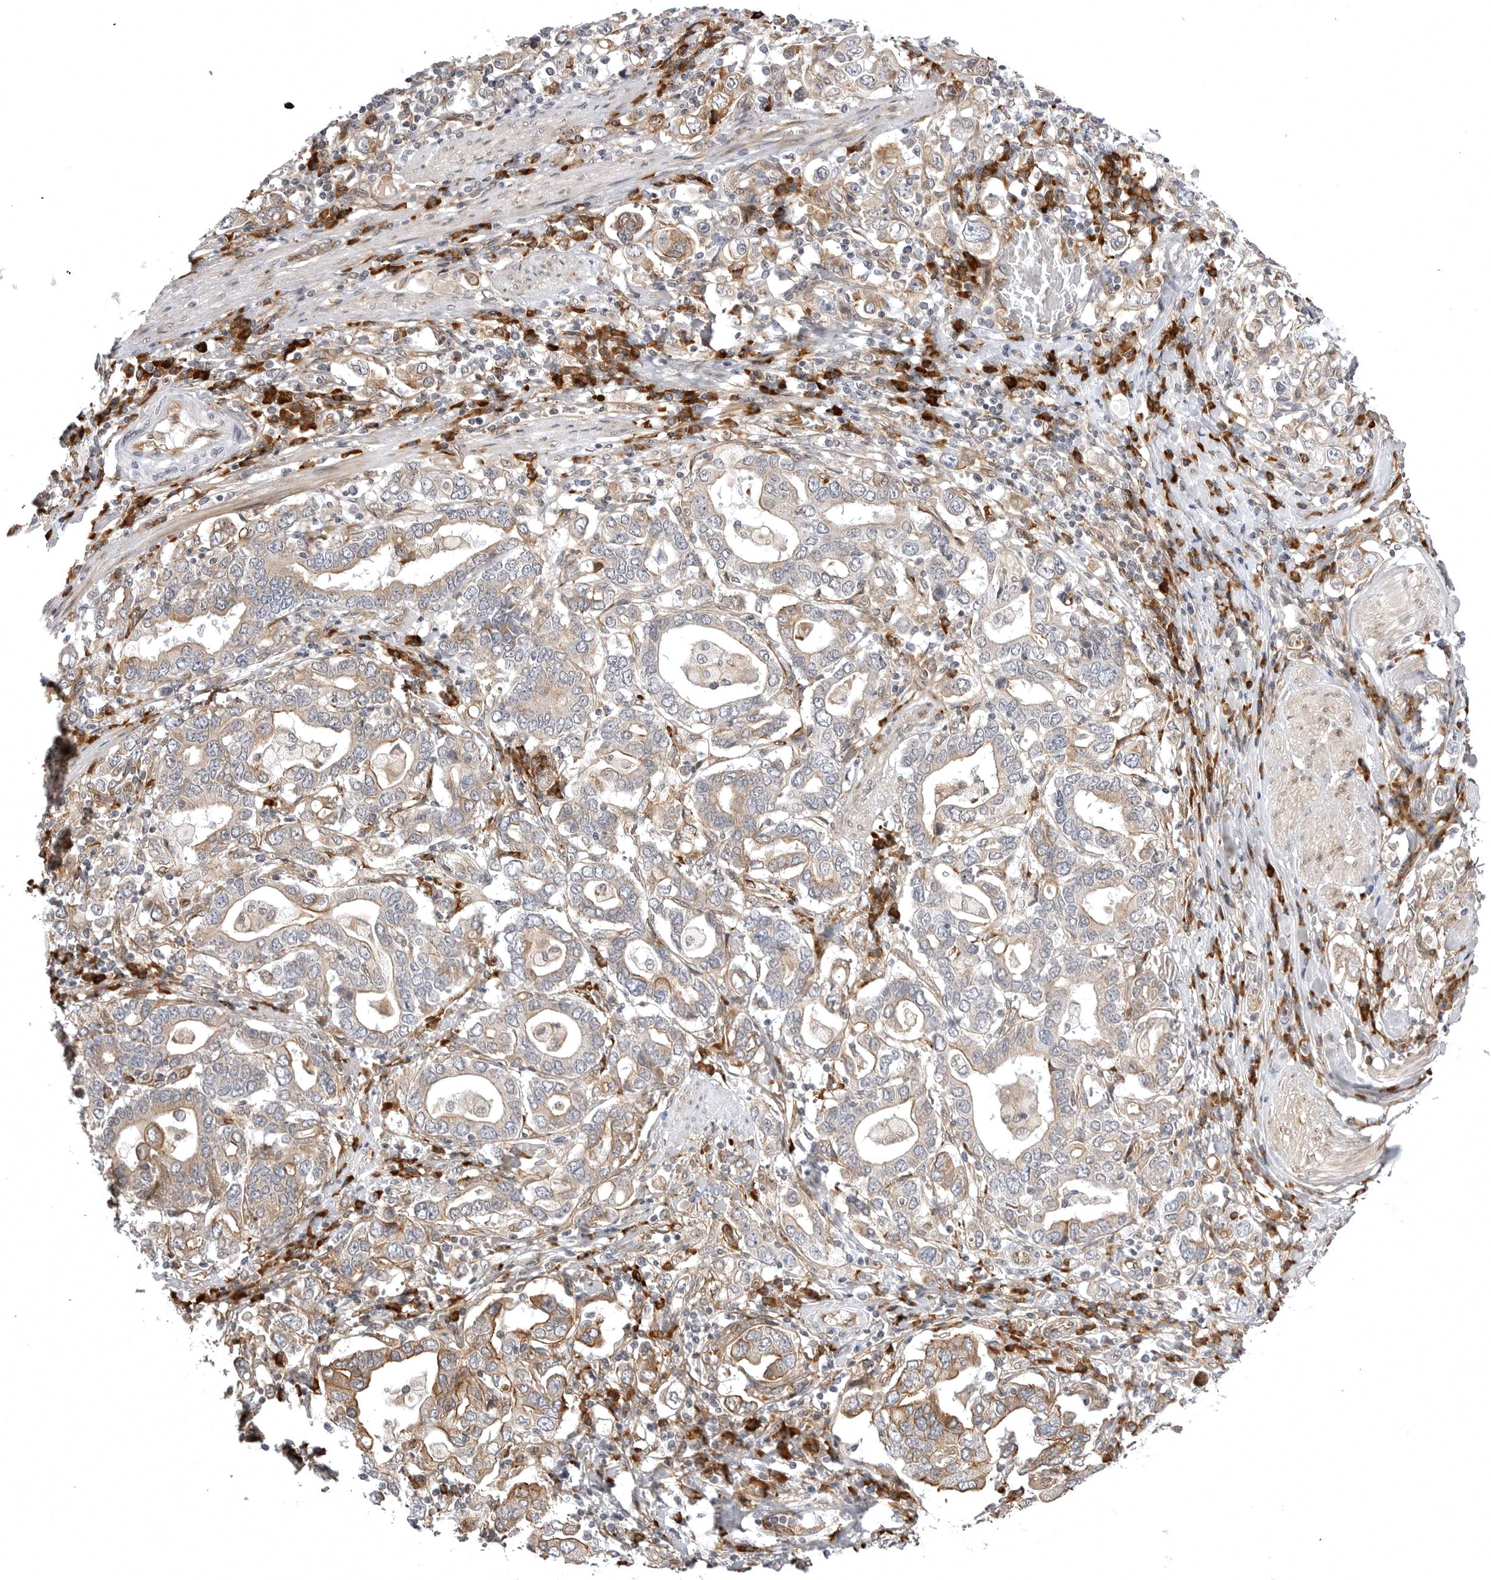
{"staining": {"intensity": "moderate", "quantity": "25%-75%", "location": "cytoplasmic/membranous"}, "tissue": "stomach cancer", "cell_type": "Tumor cells", "image_type": "cancer", "snomed": [{"axis": "morphology", "description": "Adenocarcinoma, NOS"}, {"axis": "topography", "description": "Stomach, upper"}], "caption": "This is an image of IHC staining of stomach cancer (adenocarcinoma), which shows moderate staining in the cytoplasmic/membranous of tumor cells.", "gene": "ARL5A", "patient": {"sex": "male", "age": 62}}